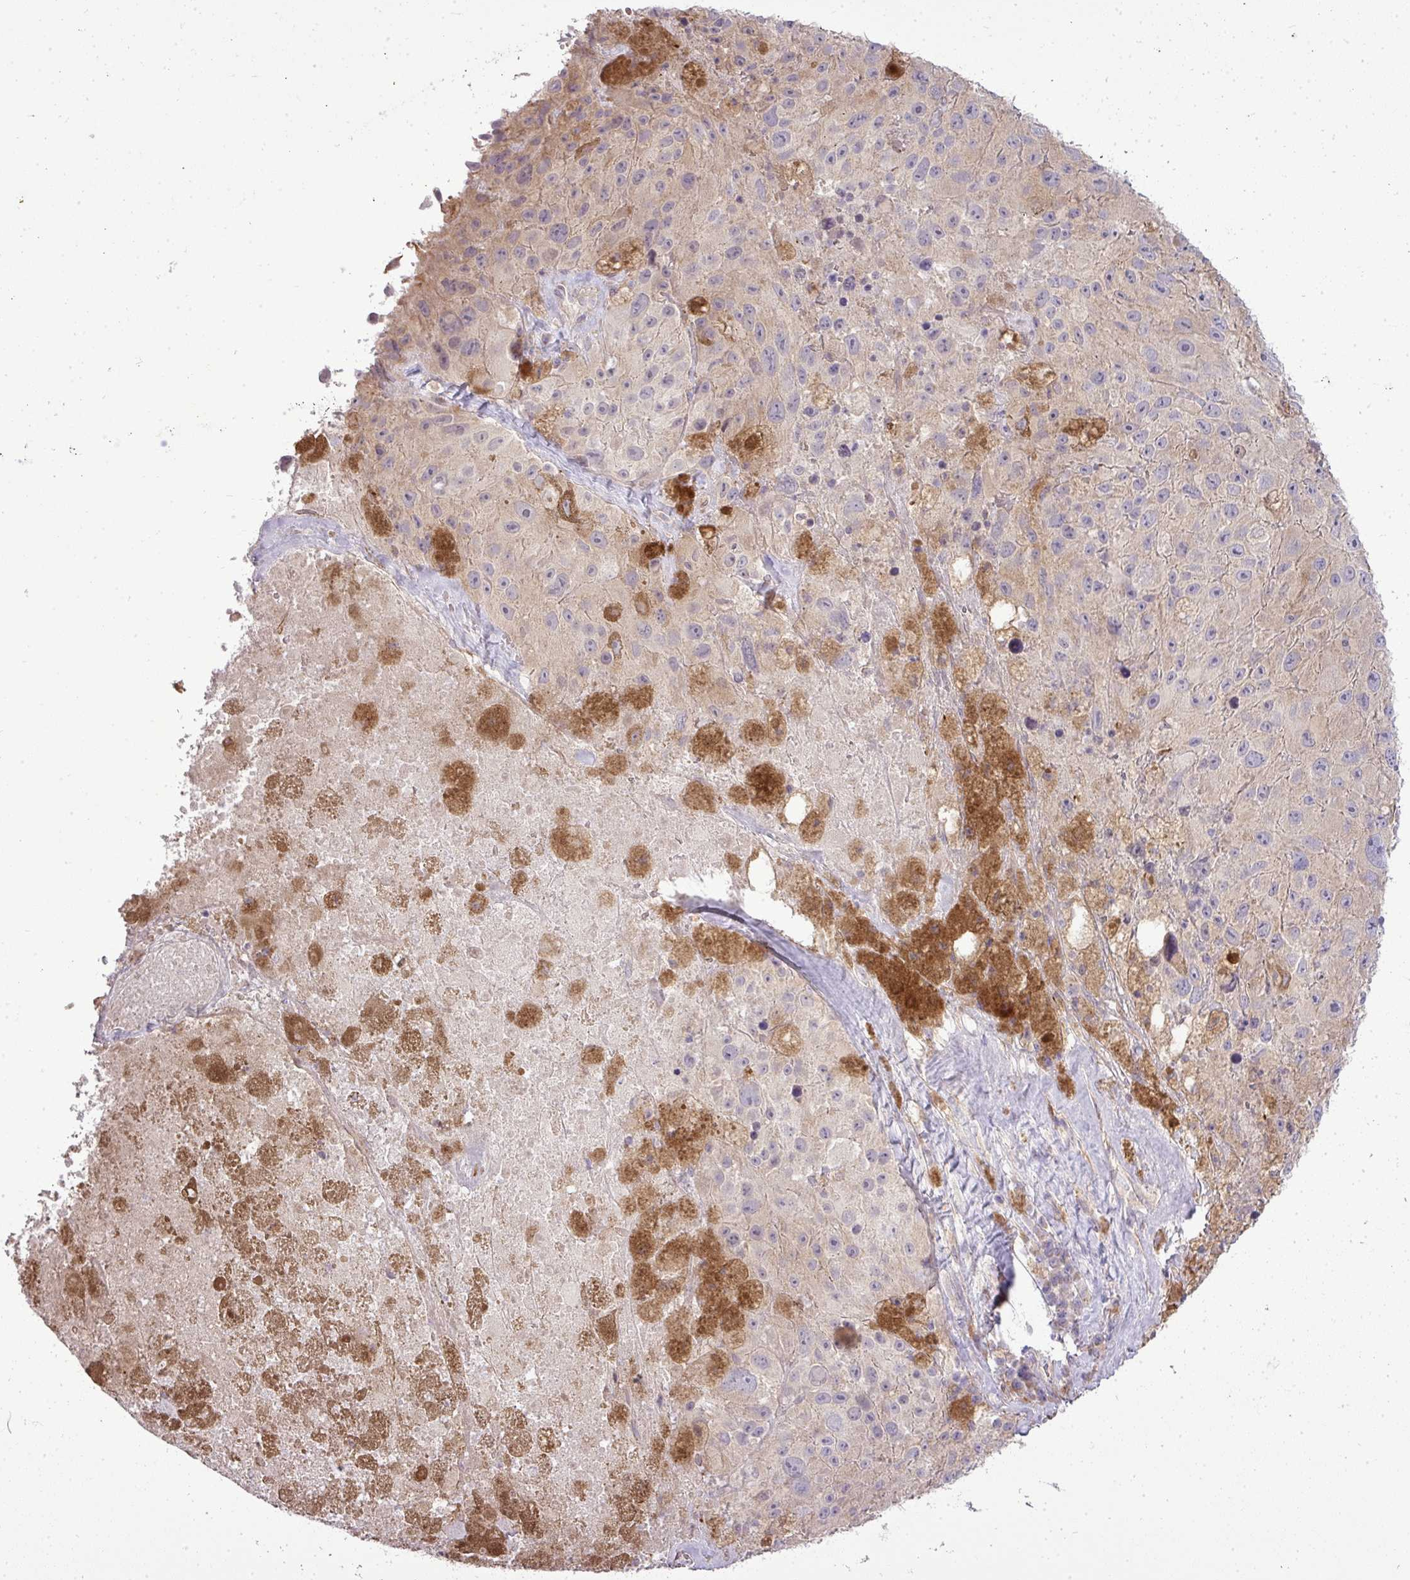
{"staining": {"intensity": "negative", "quantity": "none", "location": "none"}, "tissue": "melanoma", "cell_type": "Tumor cells", "image_type": "cancer", "snomed": [{"axis": "morphology", "description": "Malignant melanoma, Metastatic site"}, {"axis": "topography", "description": "Lymph node"}], "caption": "Tumor cells are negative for protein expression in human melanoma. (Brightfield microscopy of DAB (3,3'-diaminobenzidine) immunohistochemistry (IHC) at high magnification).", "gene": "PDRG1", "patient": {"sex": "male", "age": 62}}